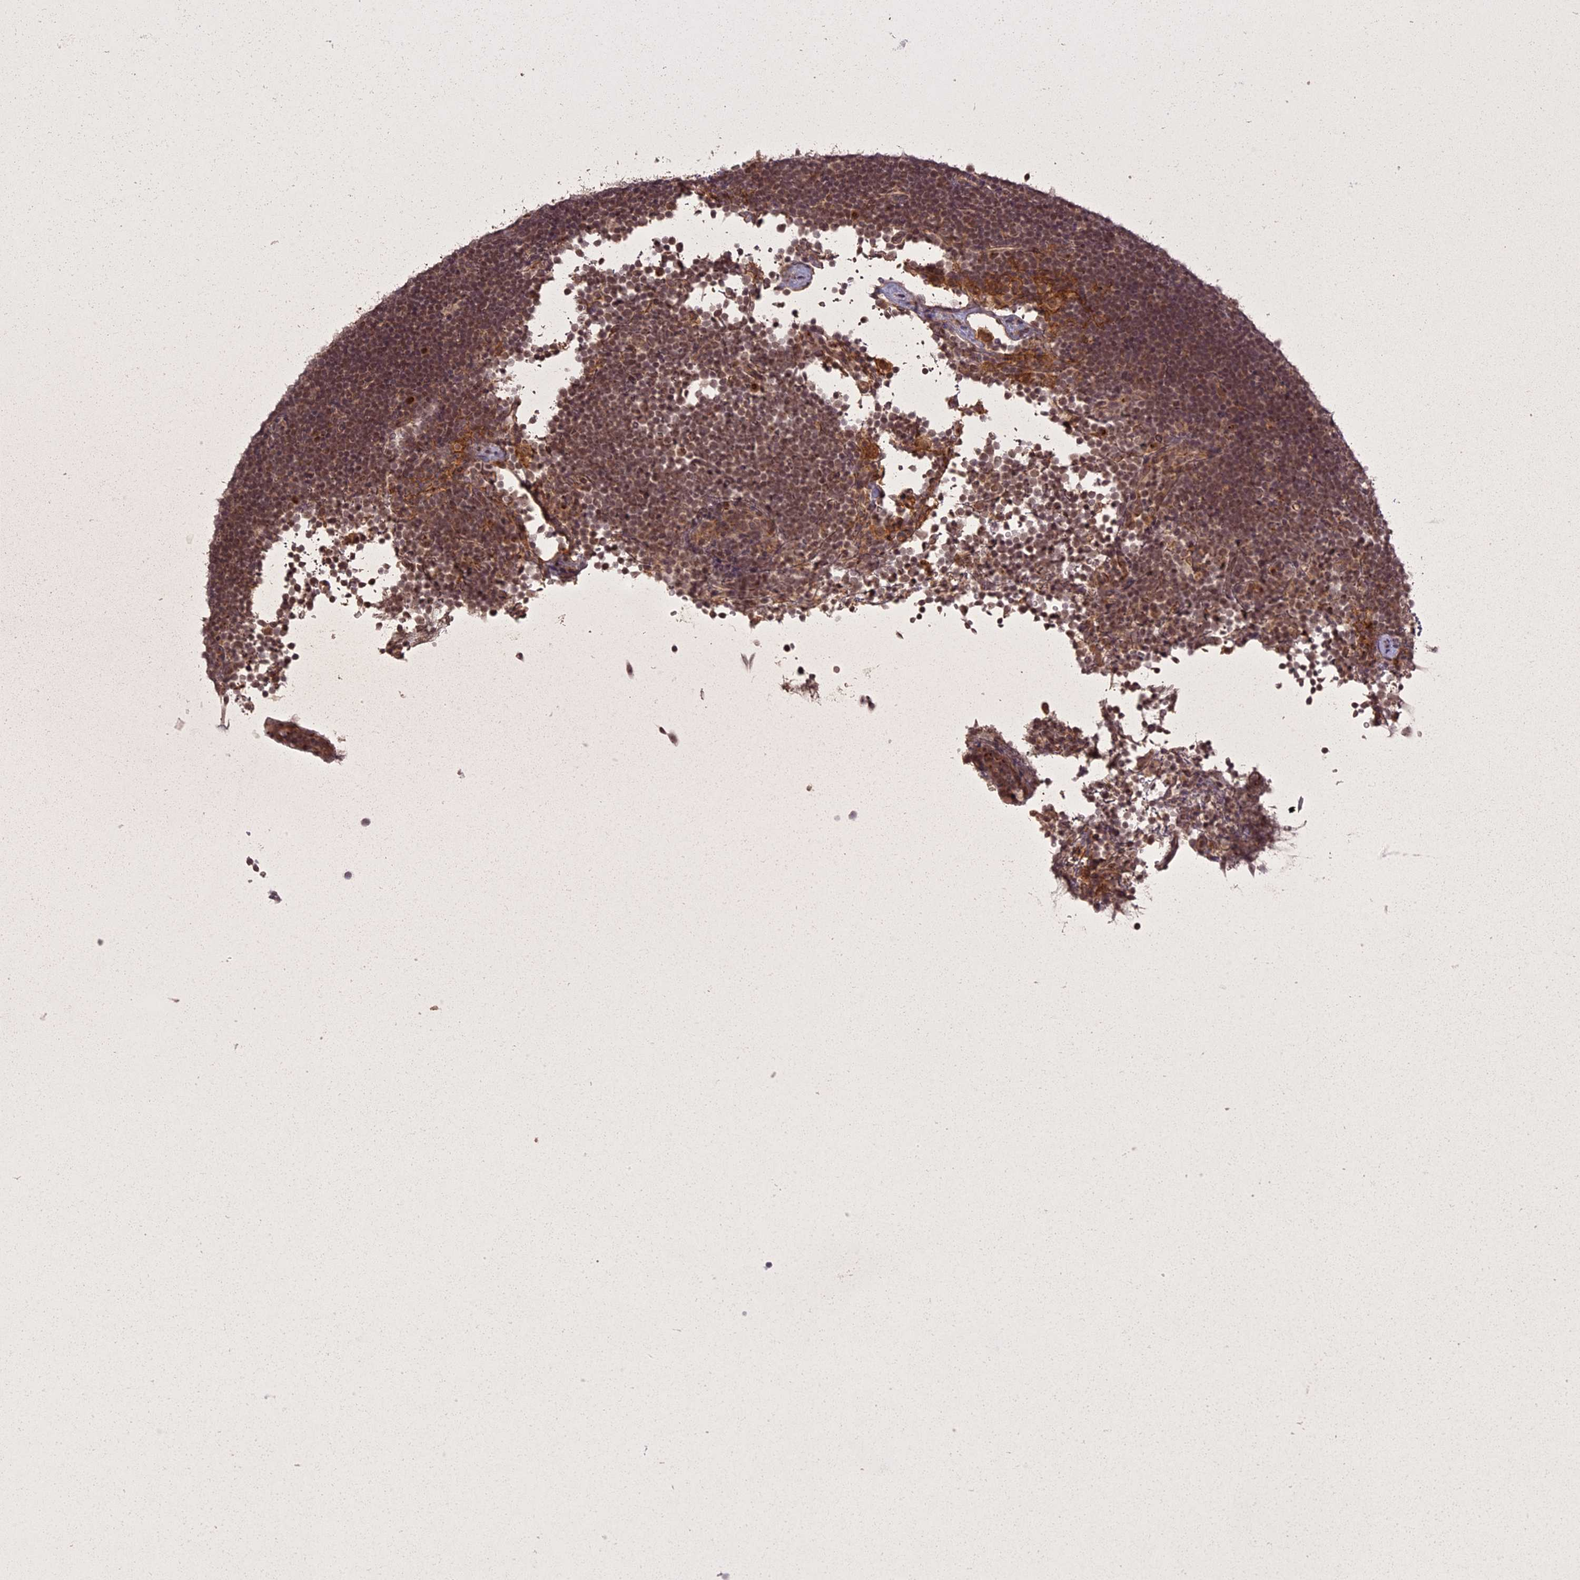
{"staining": {"intensity": "moderate", "quantity": ">75%", "location": "nuclear"}, "tissue": "lymphoma", "cell_type": "Tumor cells", "image_type": "cancer", "snomed": [{"axis": "morphology", "description": "Malignant lymphoma, non-Hodgkin's type, High grade"}, {"axis": "topography", "description": "Lymph node"}], "caption": "Immunohistochemistry (IHC) staining of malignant lymphoma, non-Hodgkin's type (high-grade), which shows medium levels of moderate nuclear expression in approximately >75% of tumor cells indicating moderate nuclear protein expression. The staining was performed using DAB (brown) for protein detection and nuclei were counterstained in hematoxylin (blue).", "gene": "ING5", "patient": {"sex": "male", "age": 13}}